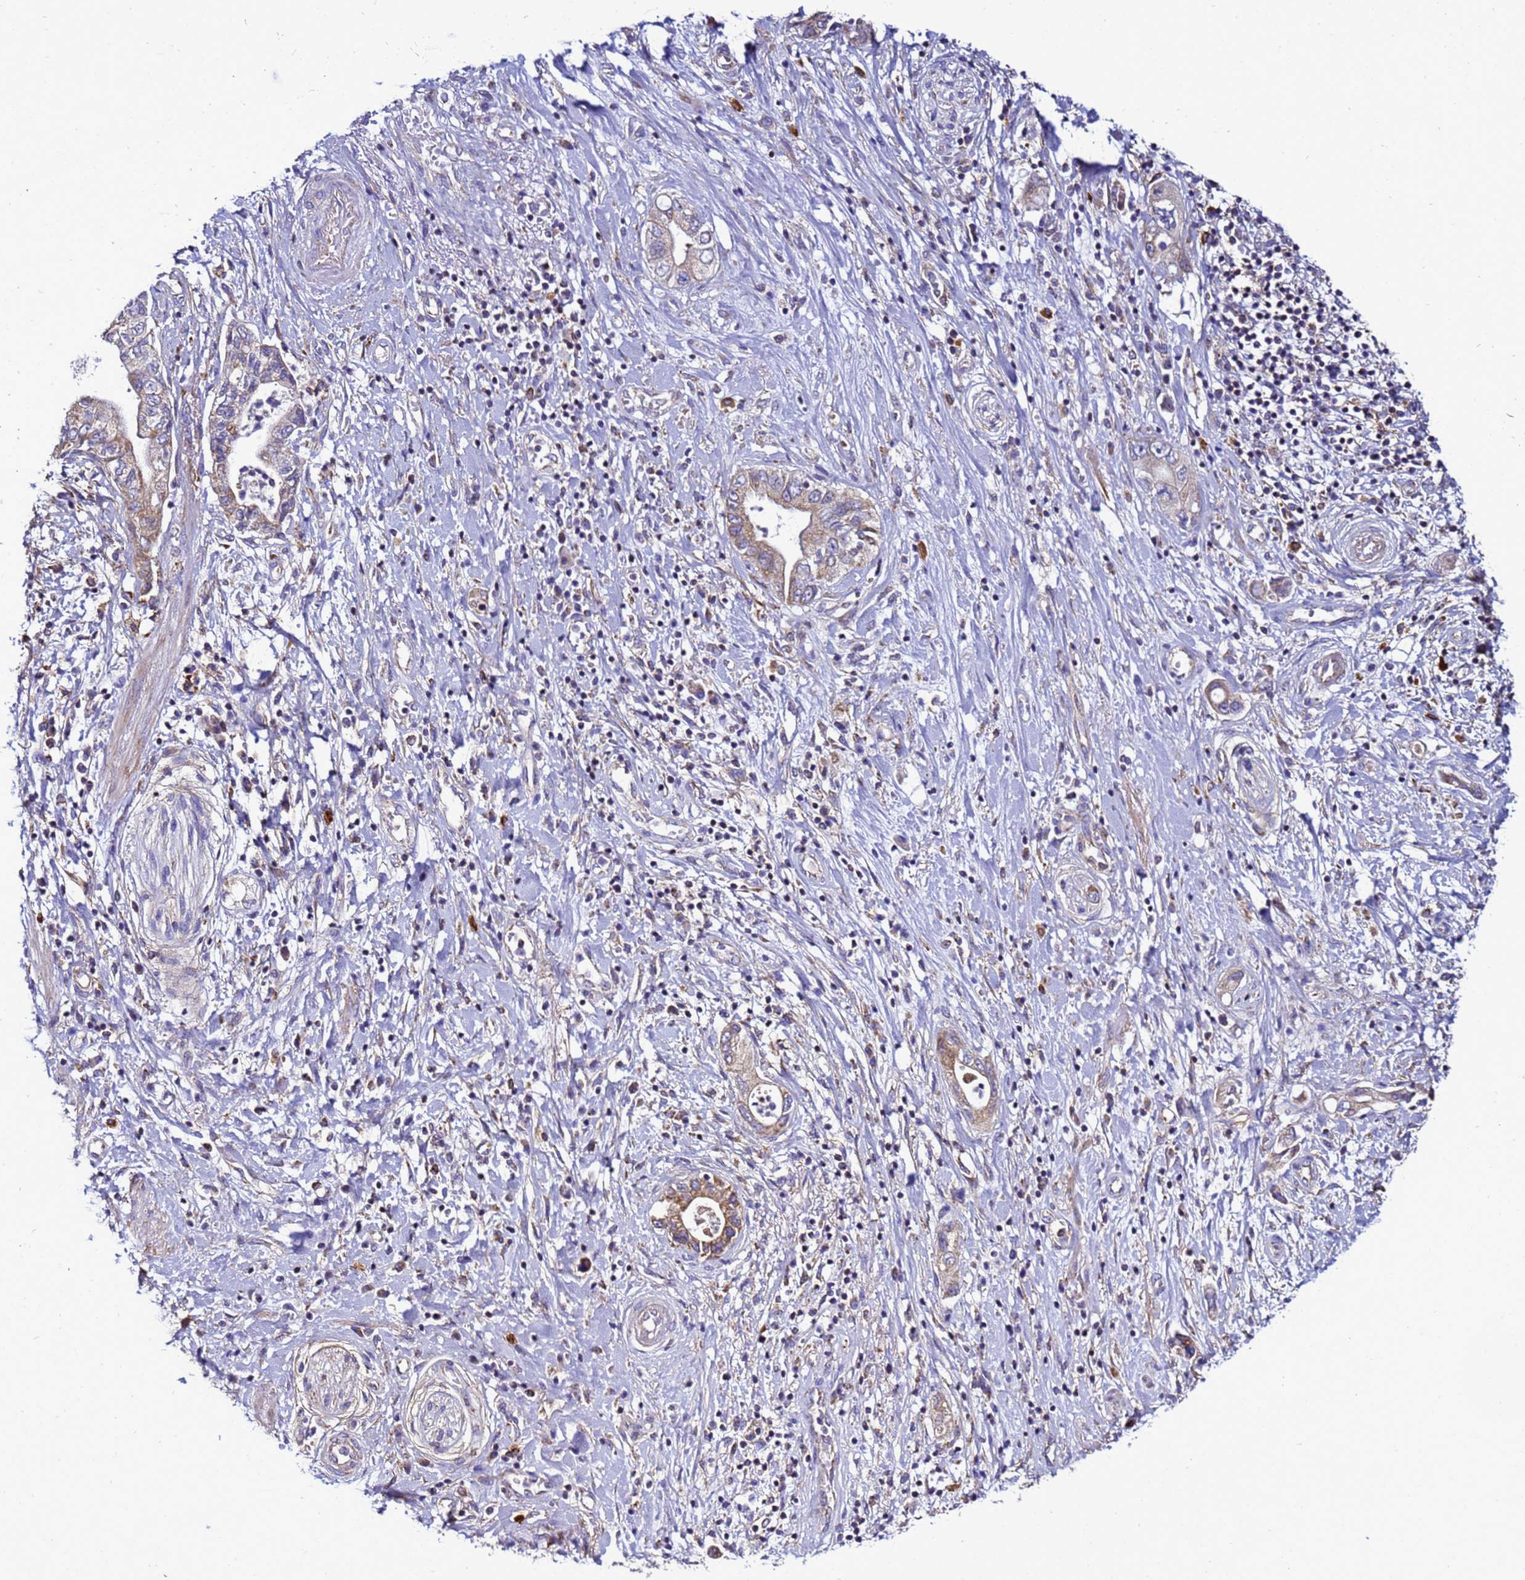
{"staining": {"intensity": "moderate", "quantity": "<25%", "location": "cytoplasmic/membranous"}, "tissue": "pancreatic cancer", "cell_type": "Tumor cells", "image_type": "cancer", "snomed": [{"axis": "morphology", "description": "Adenocarcinoma, NOS"}, {"axis": "topography", "description": "Pancreas"}], "caption": "Immunohistochemical staining of adenocarcinoma (pancreatic) exhibits moderate cytoplasmic/membranous protein positivity in approximately <25% of tumor cells.", "gene": "HIGD2A", "patient": {"sex": "female", "age": 73}}